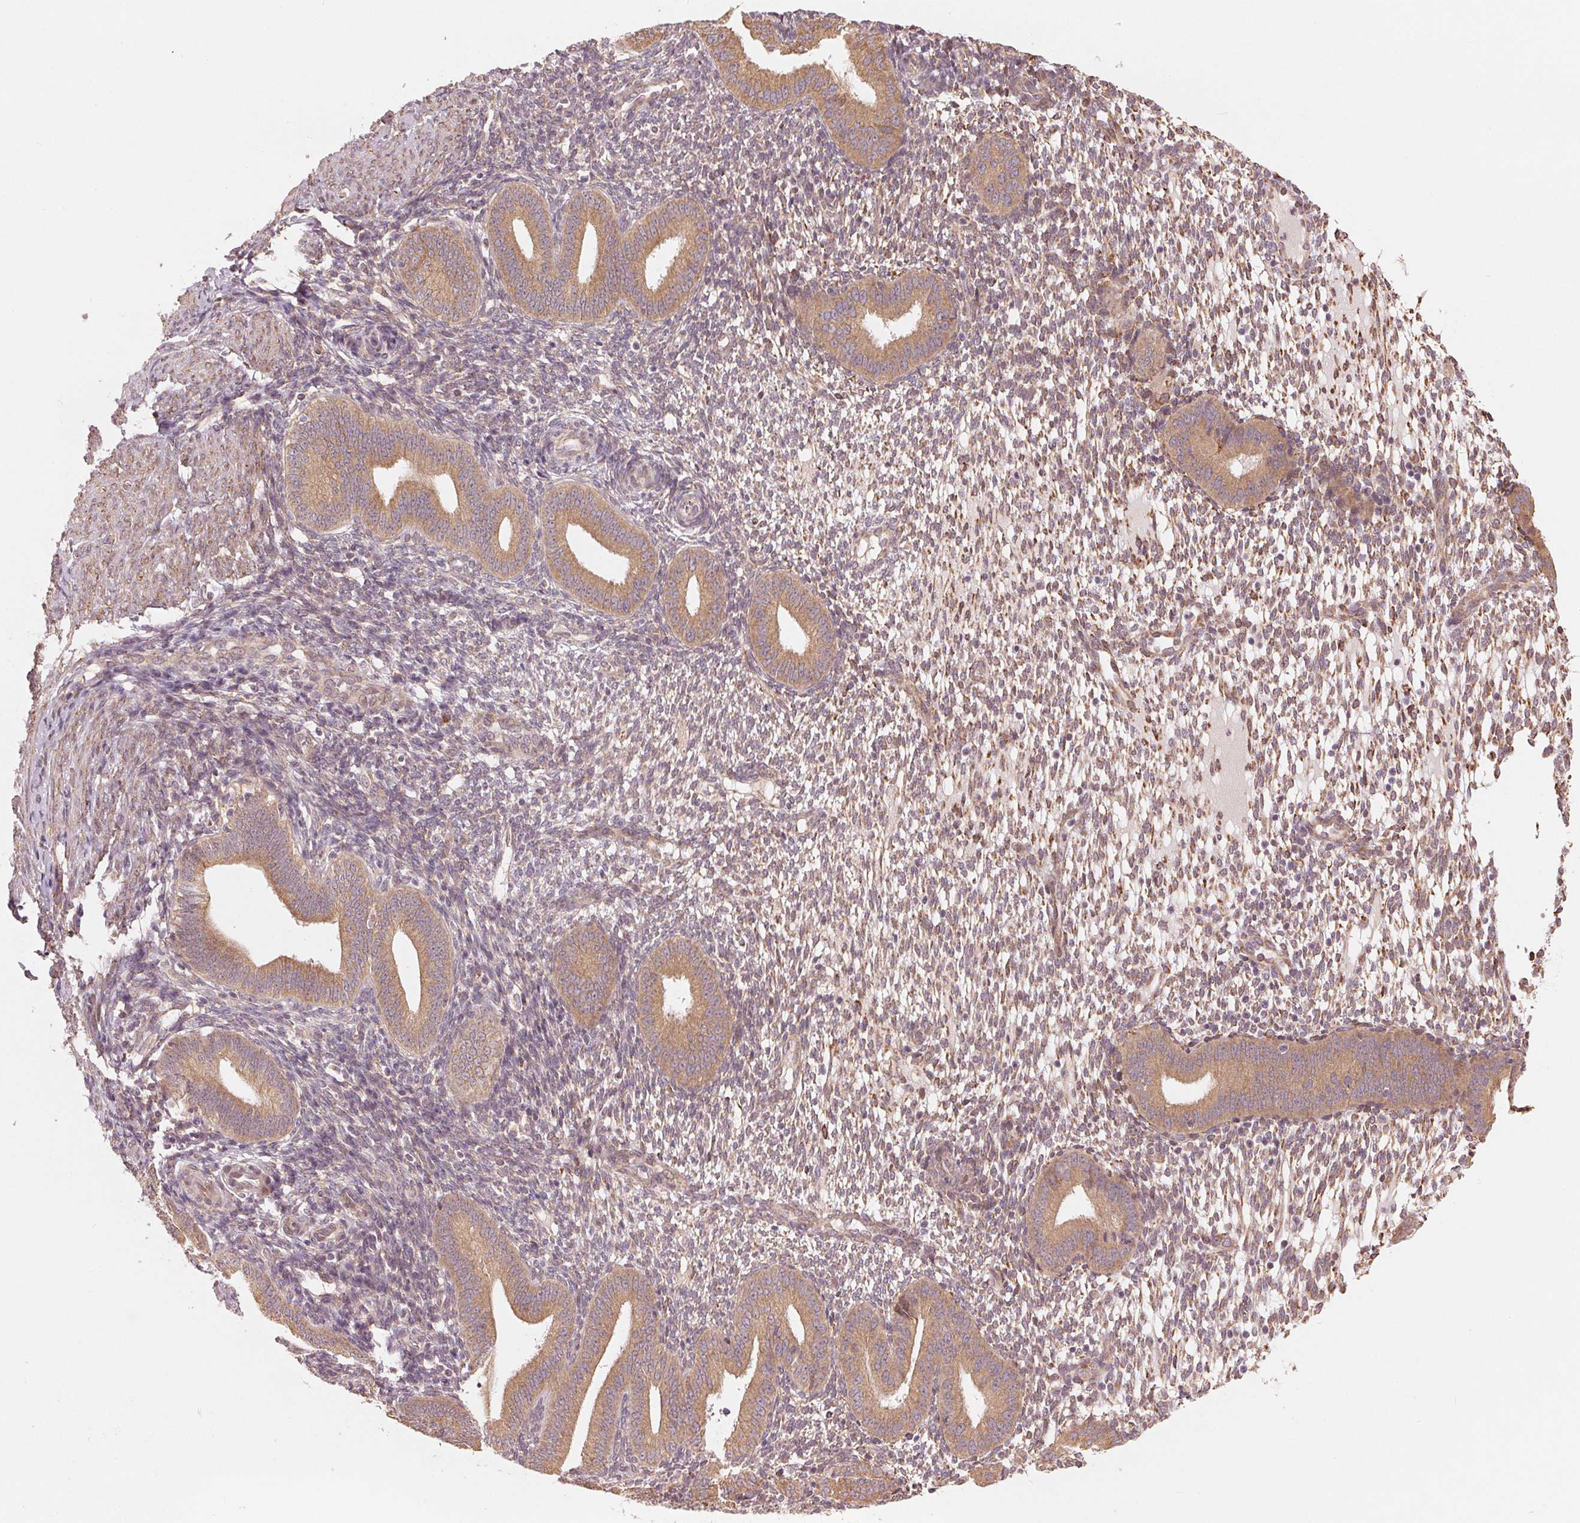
{"staining": {"intensity": "weak", "quantity": ">75%", "location": "cytoplasmic/membranous"}, "tissue": "endometrium", "cell_type": "Cells in endometrial stroma", "image_type": "normal", "snomed": [{"axis": "morphology", "description": "Normal tissue, NOS"}, {"axis": "topography", "description": "Endometrium"}], "caption": "High-power microscopy captured an IHC micrograph of normal endometrium, revealing weak cytoplasmic/membranous positivity in about >75% of cells in endometrial stroma.", "gene": "SLC20A1", "patient": {"sex": "female", "age": 40}}